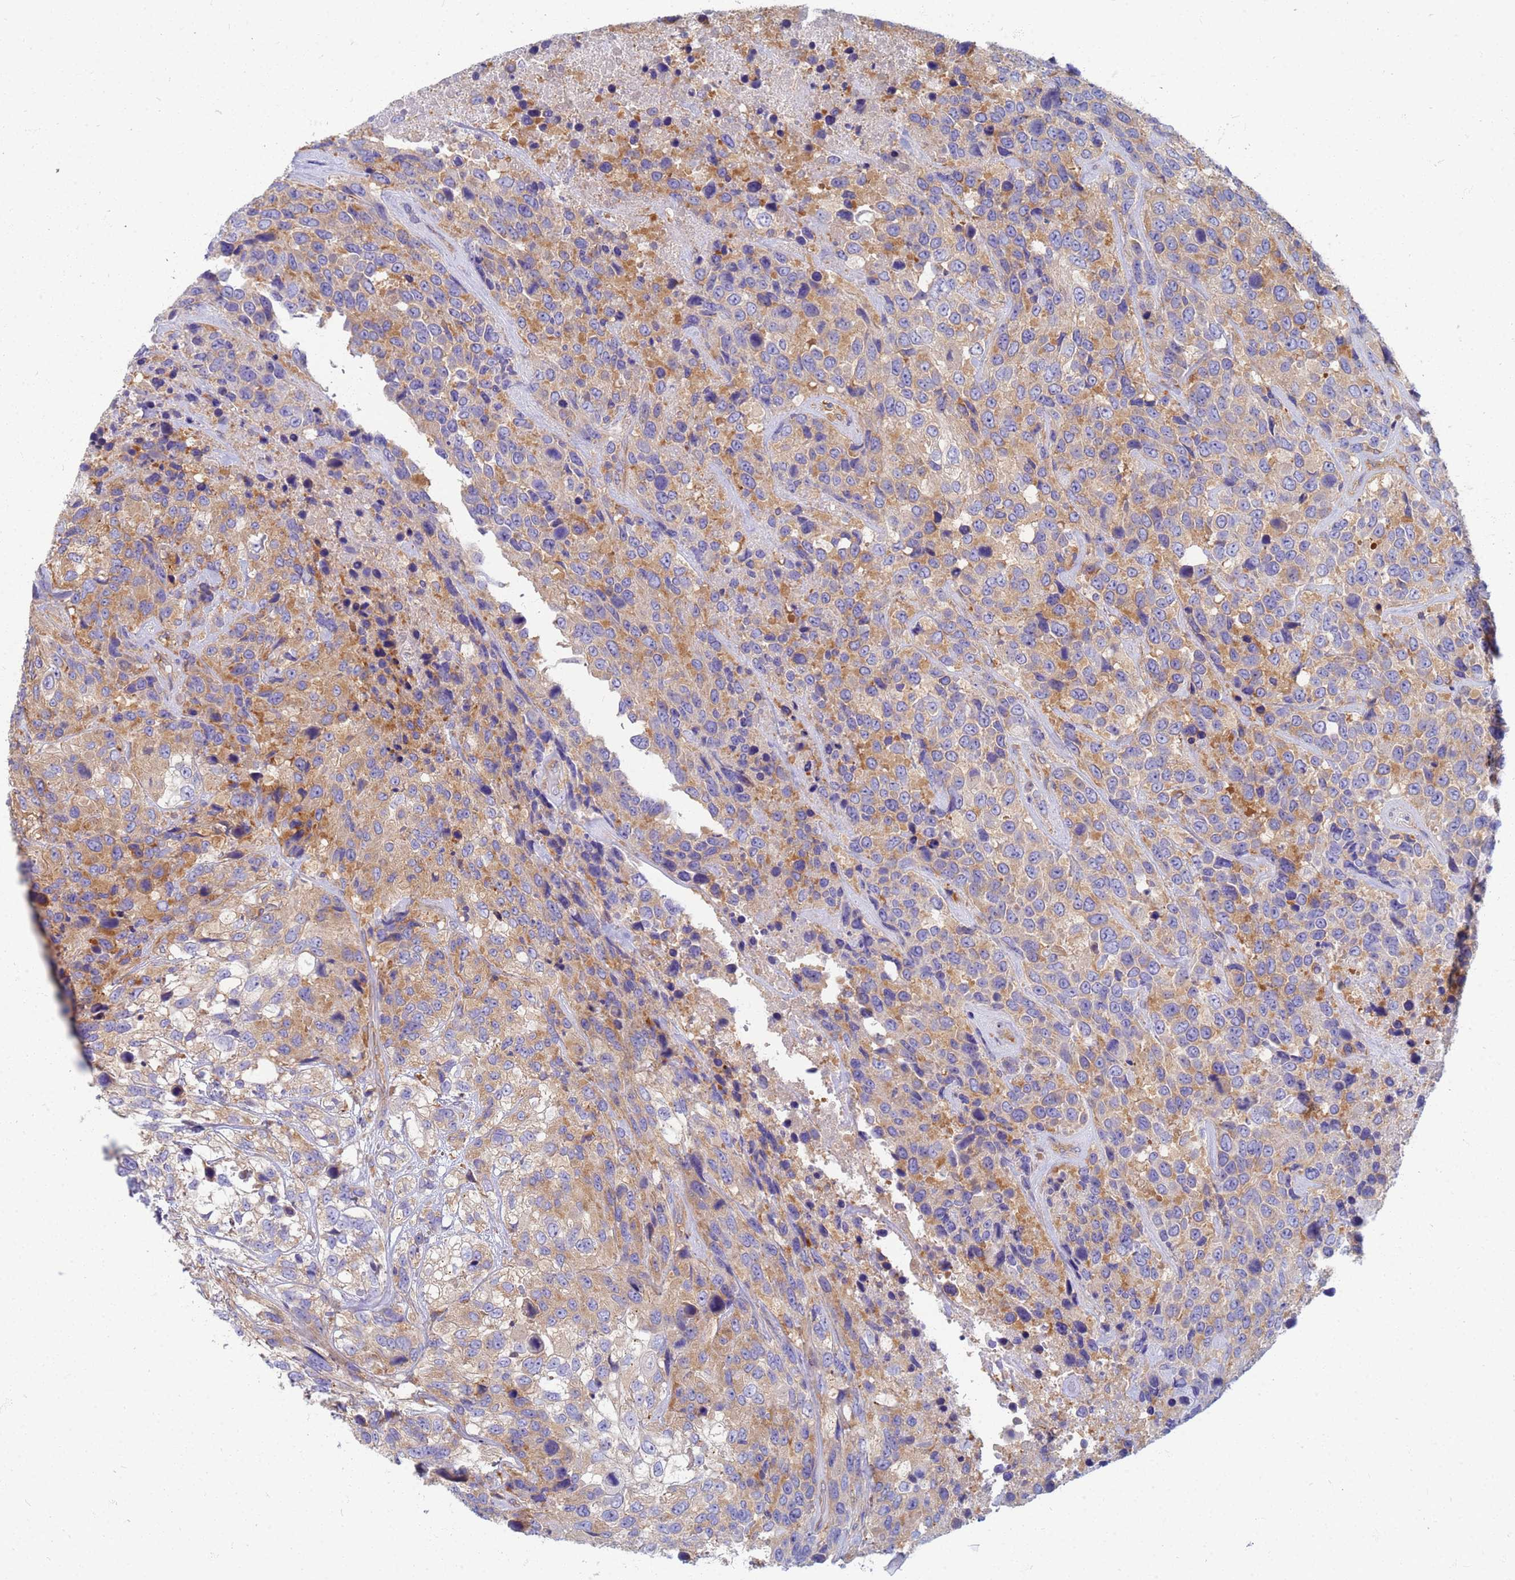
{"staining": {"intensity": "moderate", "quantity": "25%-75%", "location": "cytoplasmic/membranous"}, "tissue": "urothelial cancer", "cell_type": "Tumor cells", "image_type": "cancer", "snomed": [{"axis": "morphology", "description": "Urothelial carcinoma, High grade"}, {"axis": "topography", "description": "Urinary bladder"}], "caption": "Urothelial cancer tissue shows moderate cytoplasmic/membranous positivity in about 25%-75% of tumor cells, visualized by immunohistochemistry.", "gene": "EEA1", "patient": {"sex": "male", "age": 56}}